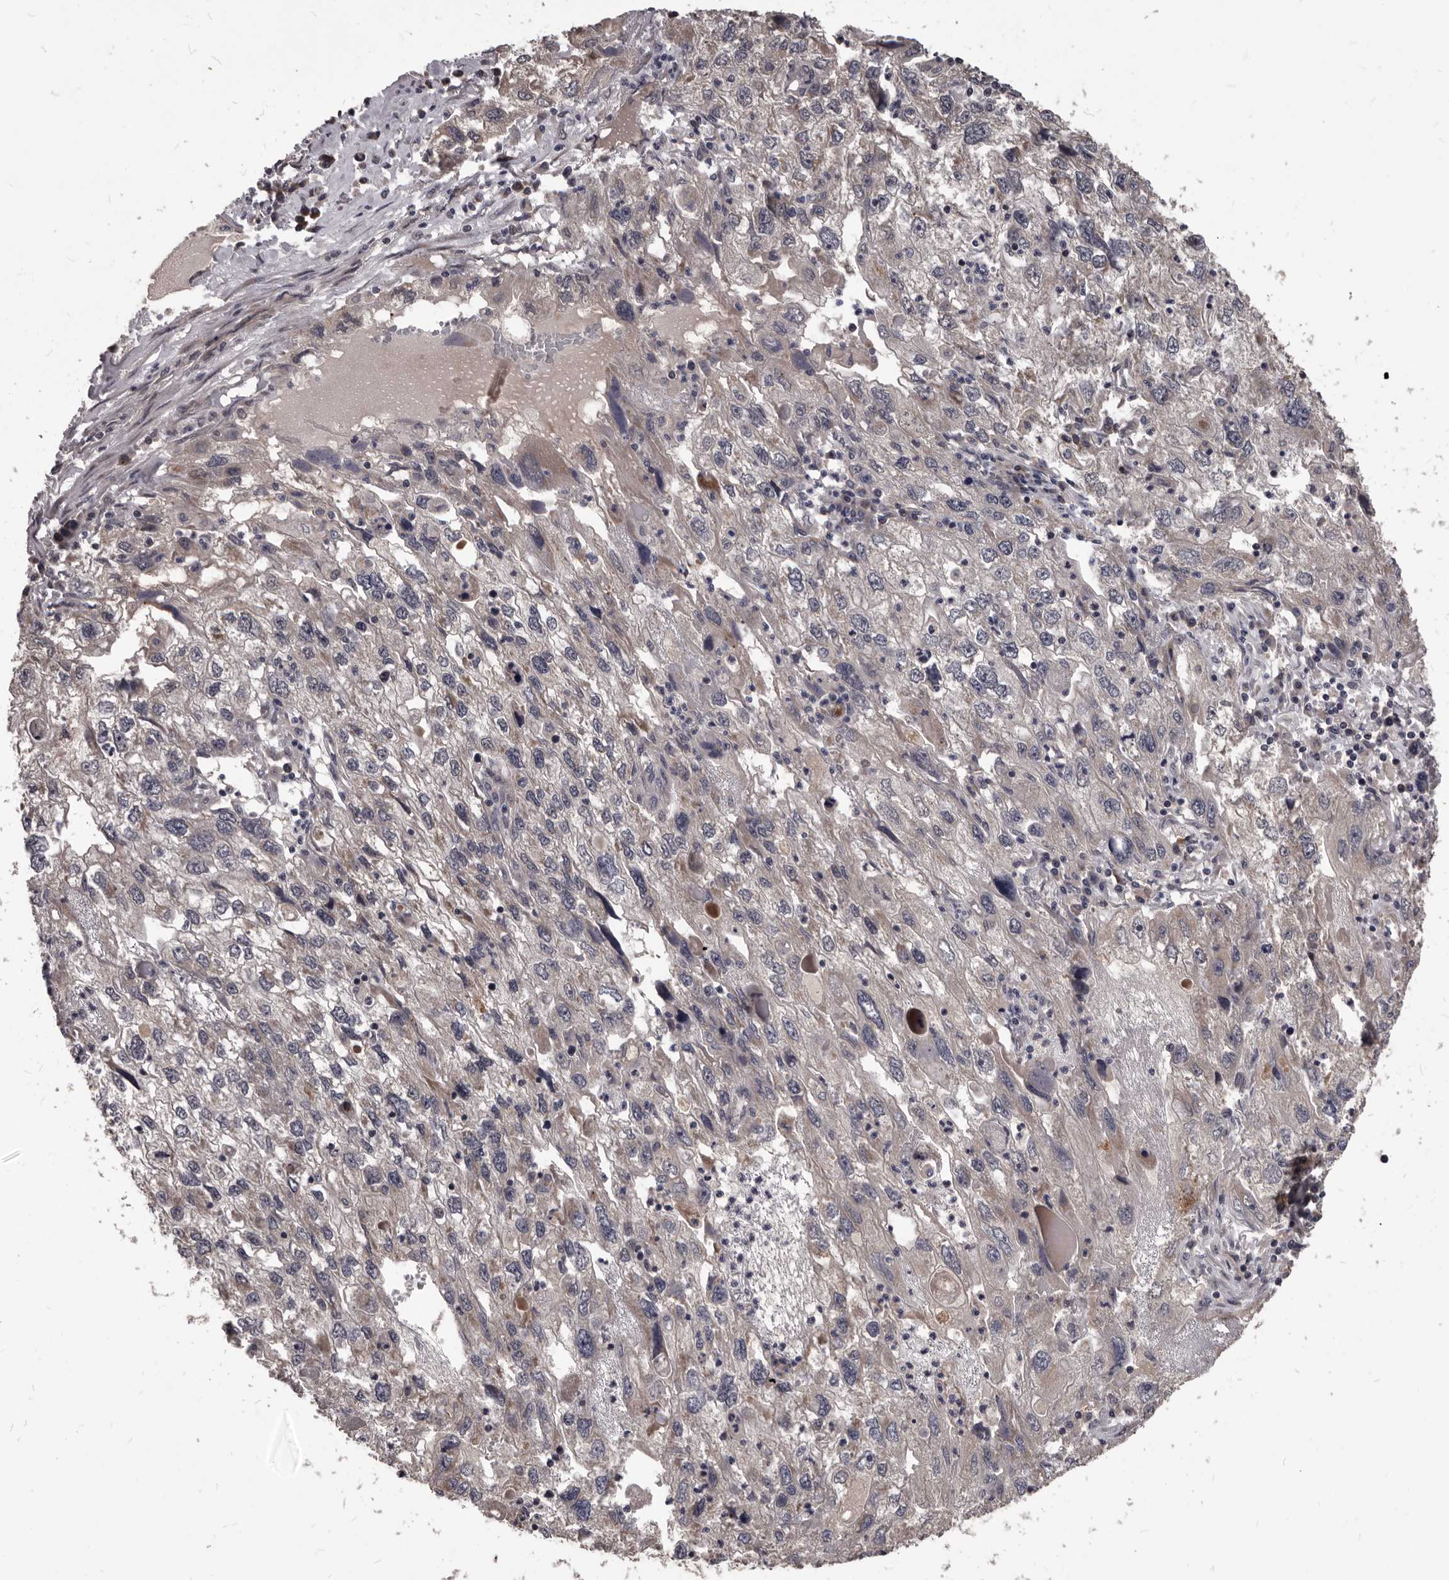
{"staining": {"intensity": "negative", "quantity": "none", "location": "none"}, "tissue": "endometrial cancer", "cell_type": "Tumor cells", "image_type": "cancer", "snomed": [{"axis": "morphology", "description": "Adenocarcinoma, NOS"}, {"axis": "topography", "description": "Endometrium"}], "caption": "The image demonstrates no significant expression in tumor cells of adenocarcinoma (endometrial).", "gene": "GABPB2", "patient": {"sex": "female", "age": 49}}